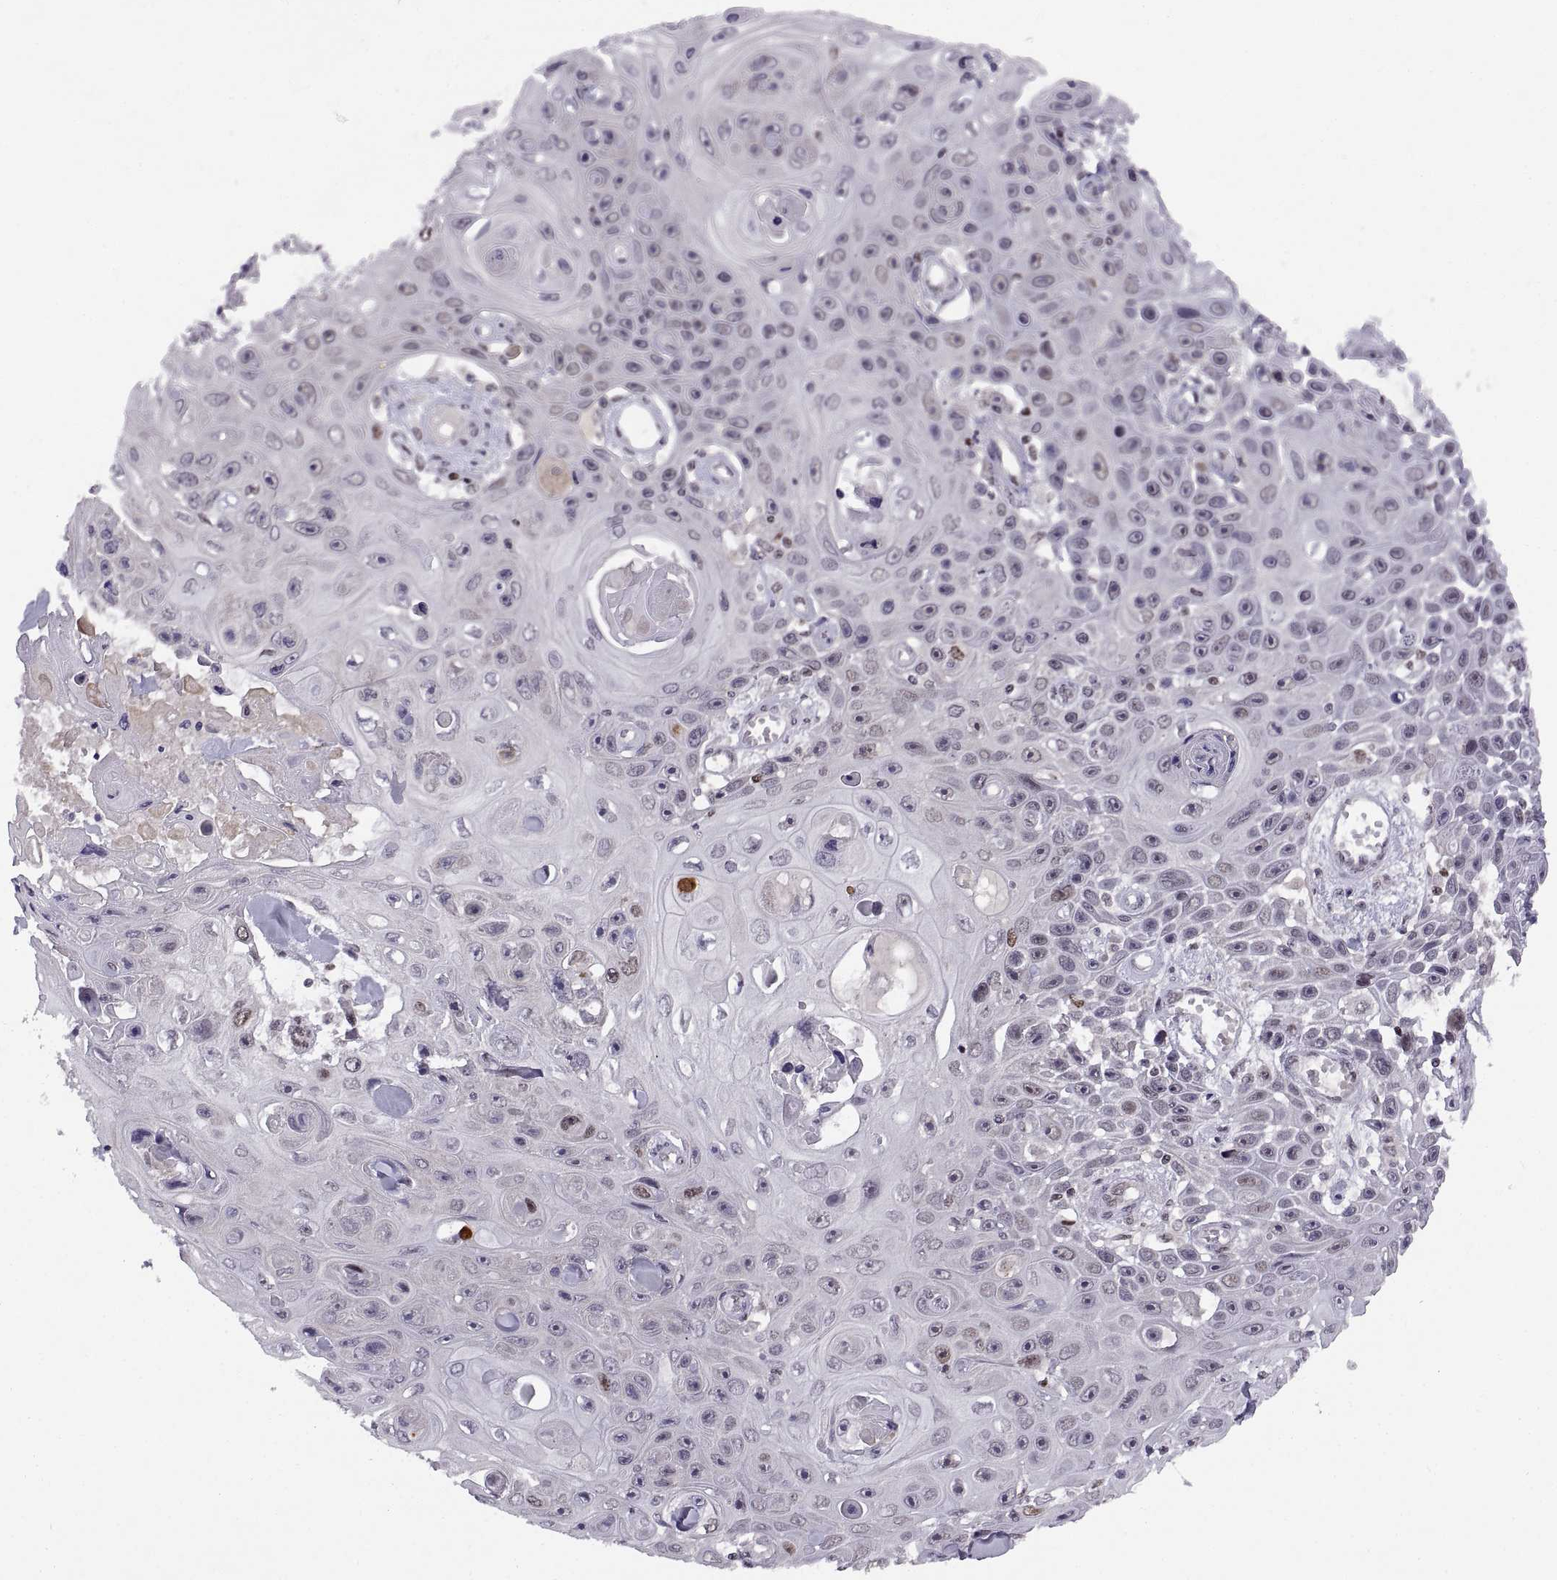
{"staining": {"intensity": "negative", "quantity": "none", "location": "none"}, "tissue": "skin cancer", "cell_type": "Tumor cells", "image_type": "cancer", "snomed": [{"axis": "morphology", "description": "Squamous cell carcinoma, NOS"}, {"axis": "topography", "description": "Skin"}], "caption": "Tumor cells show no significant protein staining in skin cancer.", "gene": "CHFR", "patient": {"sex": "male", "age": 82}}